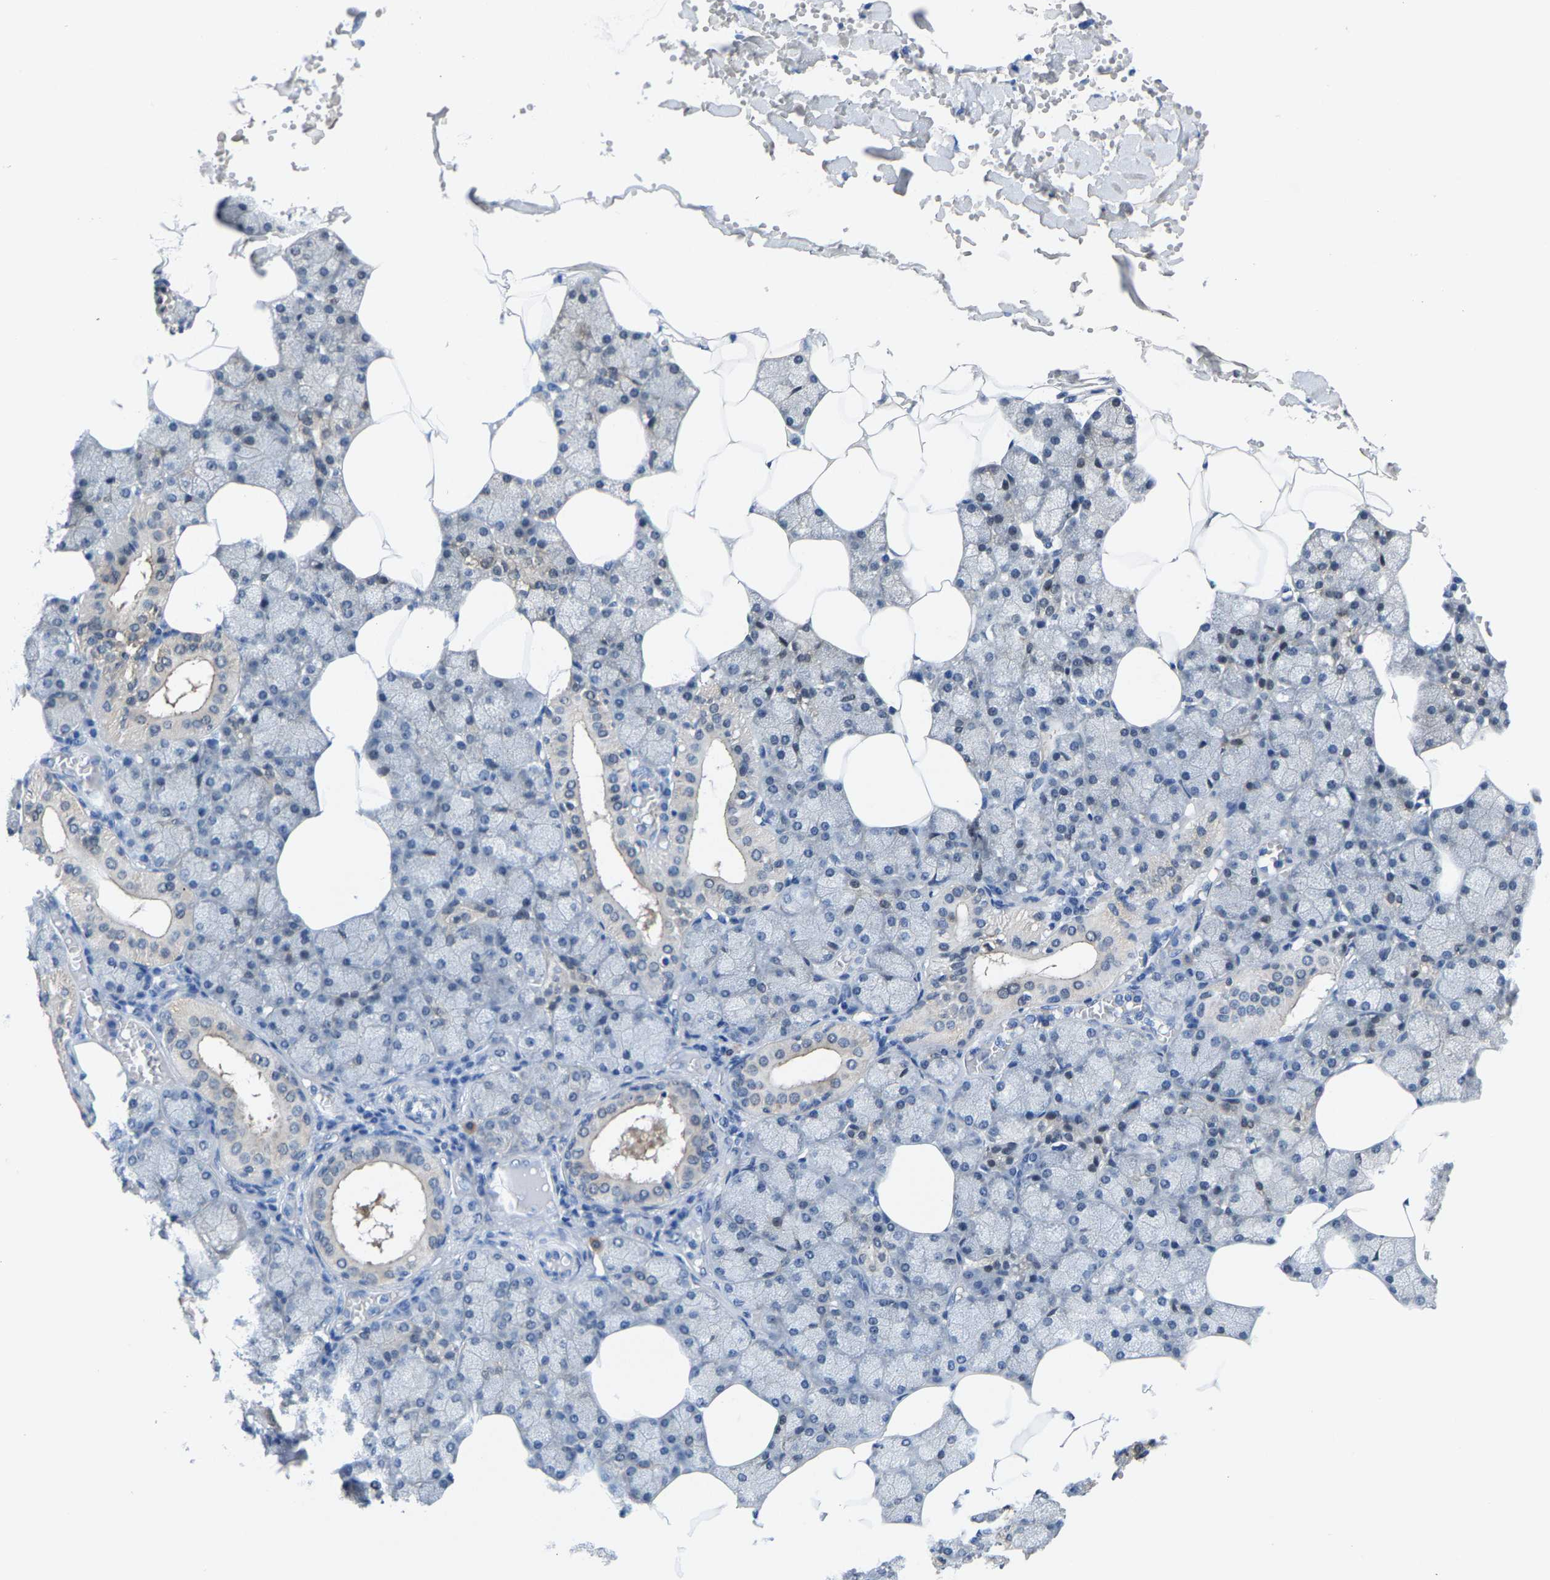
{"staining": {"intensity": "weak", "quantity": "25%-75%", "location": "cytoplasmic/membranous"}, "tissue": "salivary gland", "cell_type": "Glandular cells", "image_type": "normal", "snomed": [{"axis": "morphology", "description": "Normal tissue, NOS"}, {"axis": "topography", "description": "Salivary gland"}], "caption": "This photomicrograph exhibits normal salivary gland stained with IHC to label a protein in brown. The cytoplasmic/membranous of glandular cells show weak positivity for the protein. Nuclei are counter-stained blue.", "gene": "SSH3", "patient": {"sex": "male", "age": 62}}